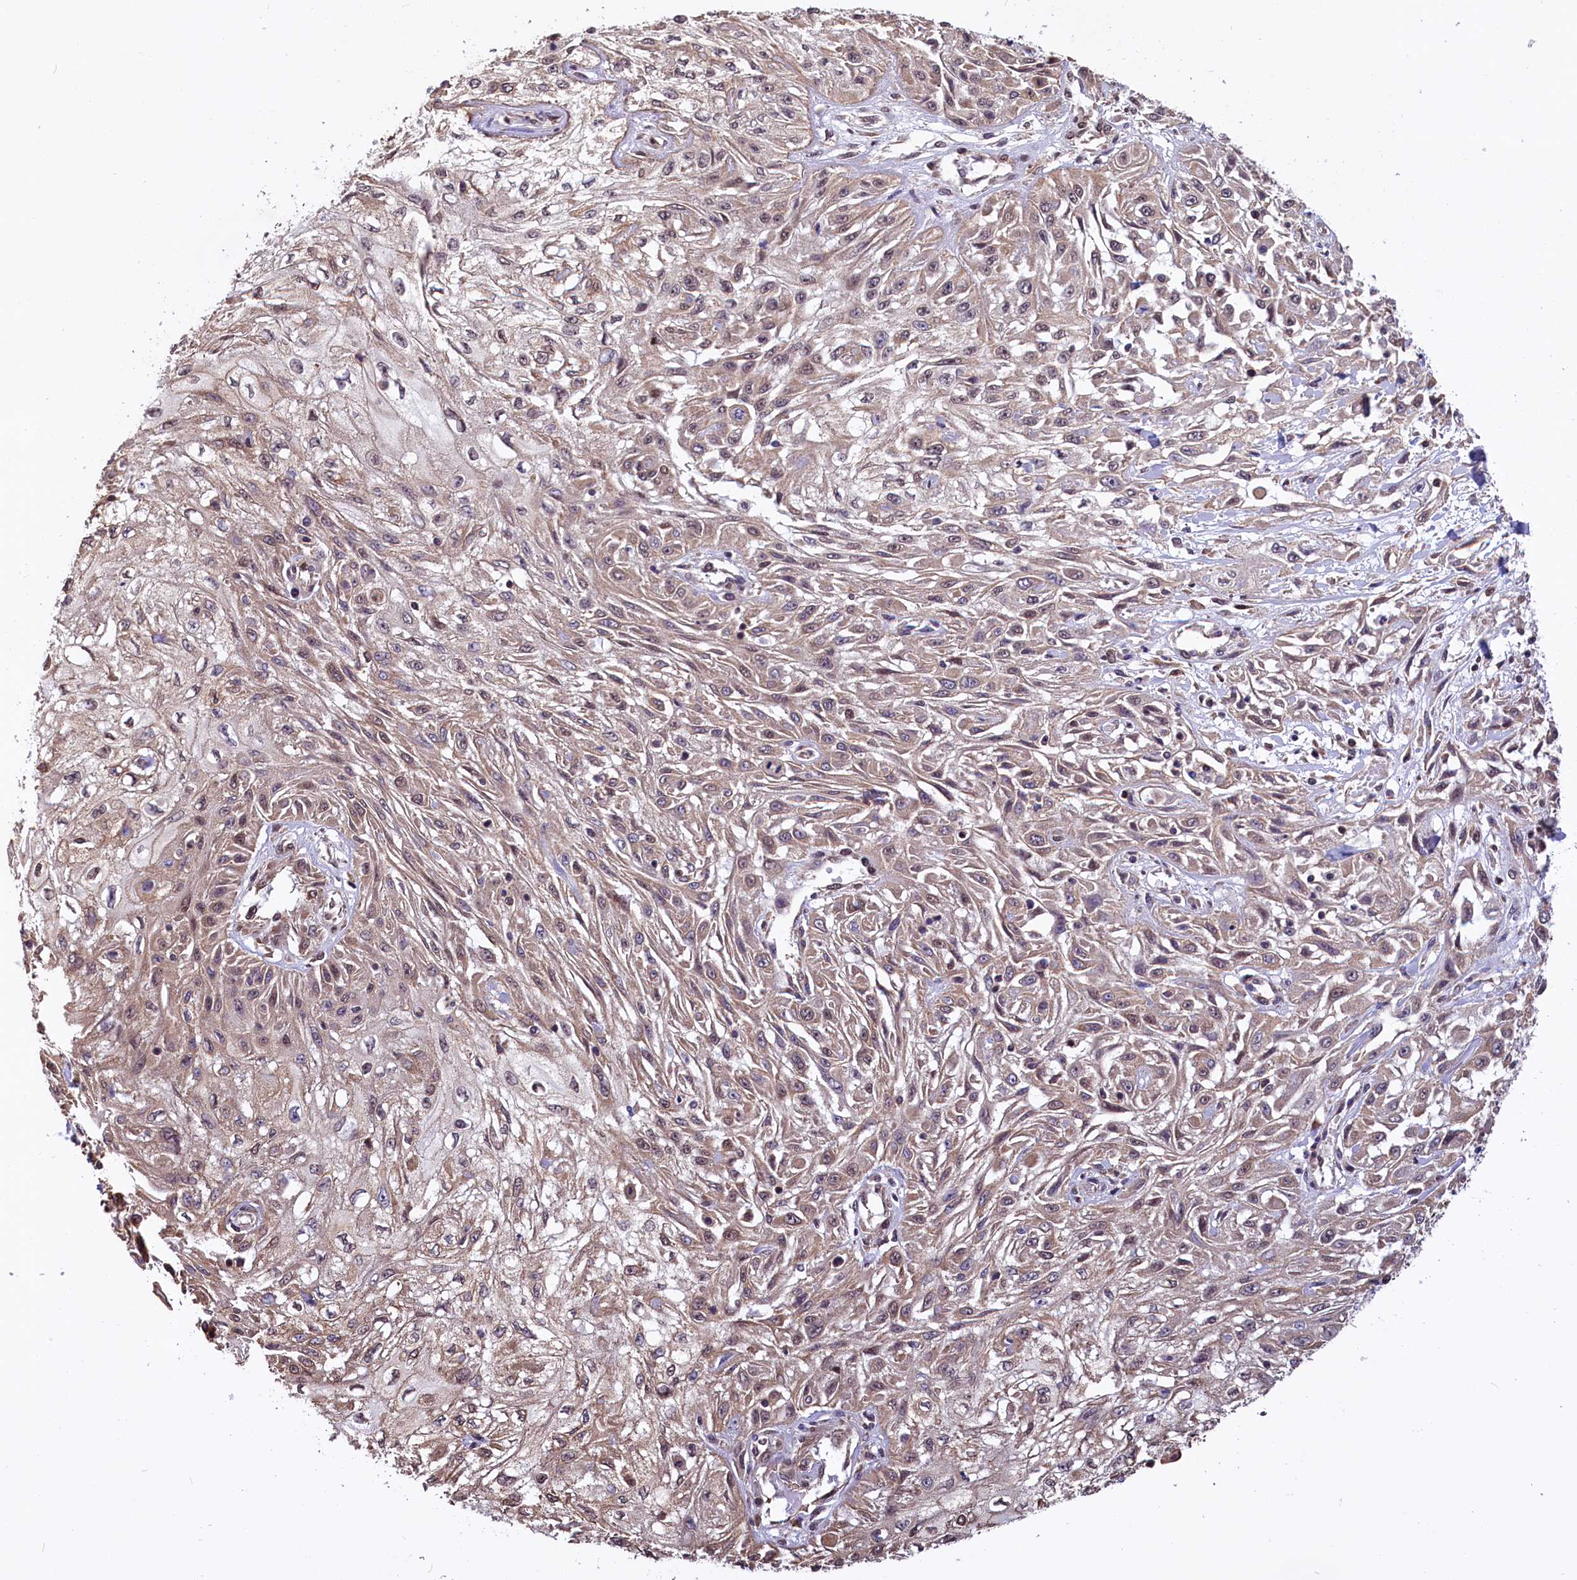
{"staining": {"intensity": "moderate", "quantity": ">75%", "location": "cytoplasmic/membranous,nuclear"}, "tissue": "skin cancer", "cell_type": "Tumor cells", "image_type": "cancer", "snomed": [{"axis": "morphology", "description": "Squamous cell carcinoma, NOS"}, {"axis": "morphology", "description": "Squamous cell carcinoma, metastatic, NOS"}, {"axis": "topography", "description": "Skin"}, {"axis": "topography", "description": "Lymph node"}], "caption": "Protein expression analysis of skin cancer (metastatic squamous cell carcinoma) exhibits moderate cytoplasmic/membranous and nuclear expression in about >75% of tumor cells.", "gene": "ZC3H4", "patient": {"sex": "male", "age": 75}}